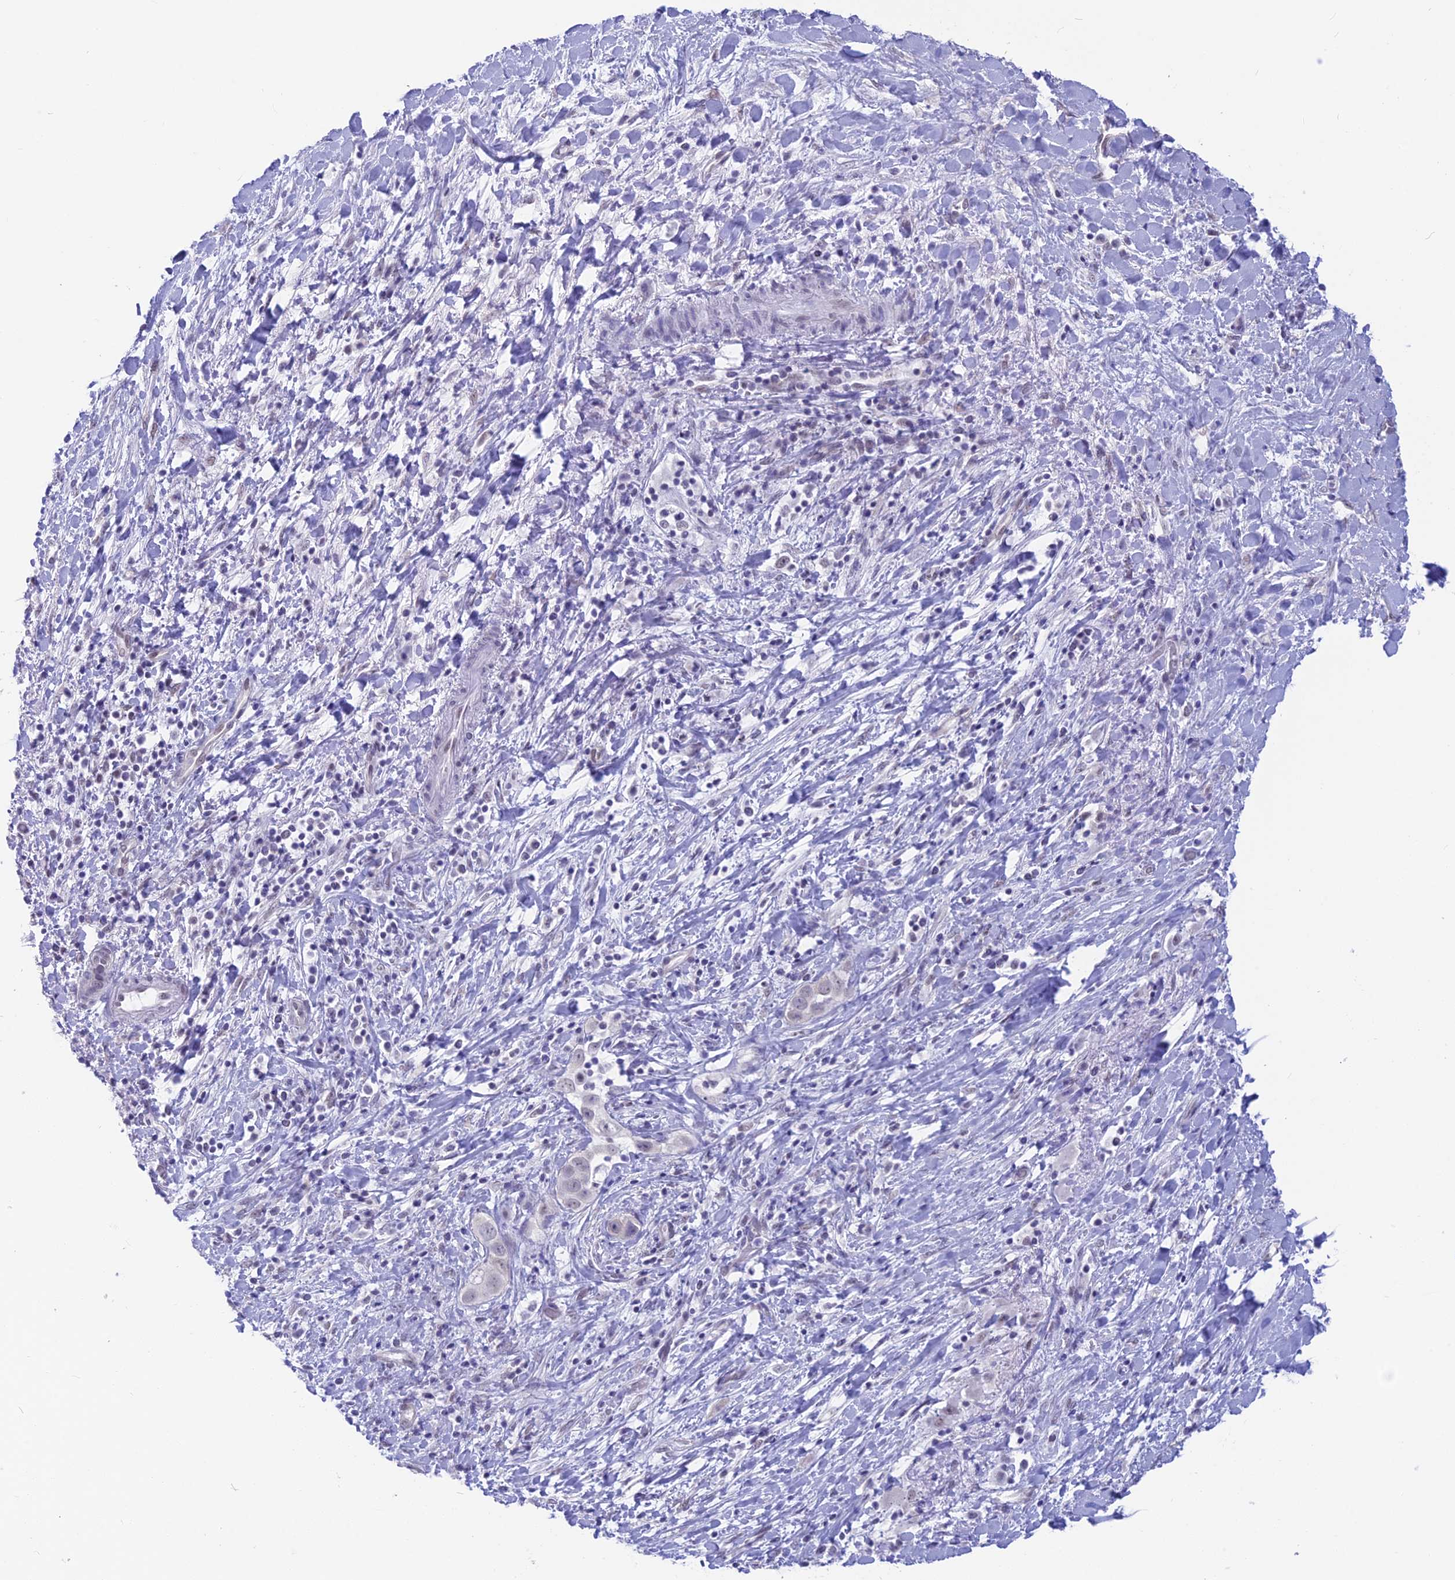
{"staining": {"intensity": "negative", "quantity": "none", "location": "none"}, "tissue": "liver cancer", "cell_type": "Tumor cells", "image_type": "cancer", "snomed": [{"axis": "morphology", "description": "Cholangiocarcinoma"}, {"axis": "topography", "description": "Liver"}], "caption": "Tumor cells are negative for protein expression in human liver cancer (cholangiocarcinoma).", "gene": "SRSF5", "patient": {"sex": "female", "age": 52}}